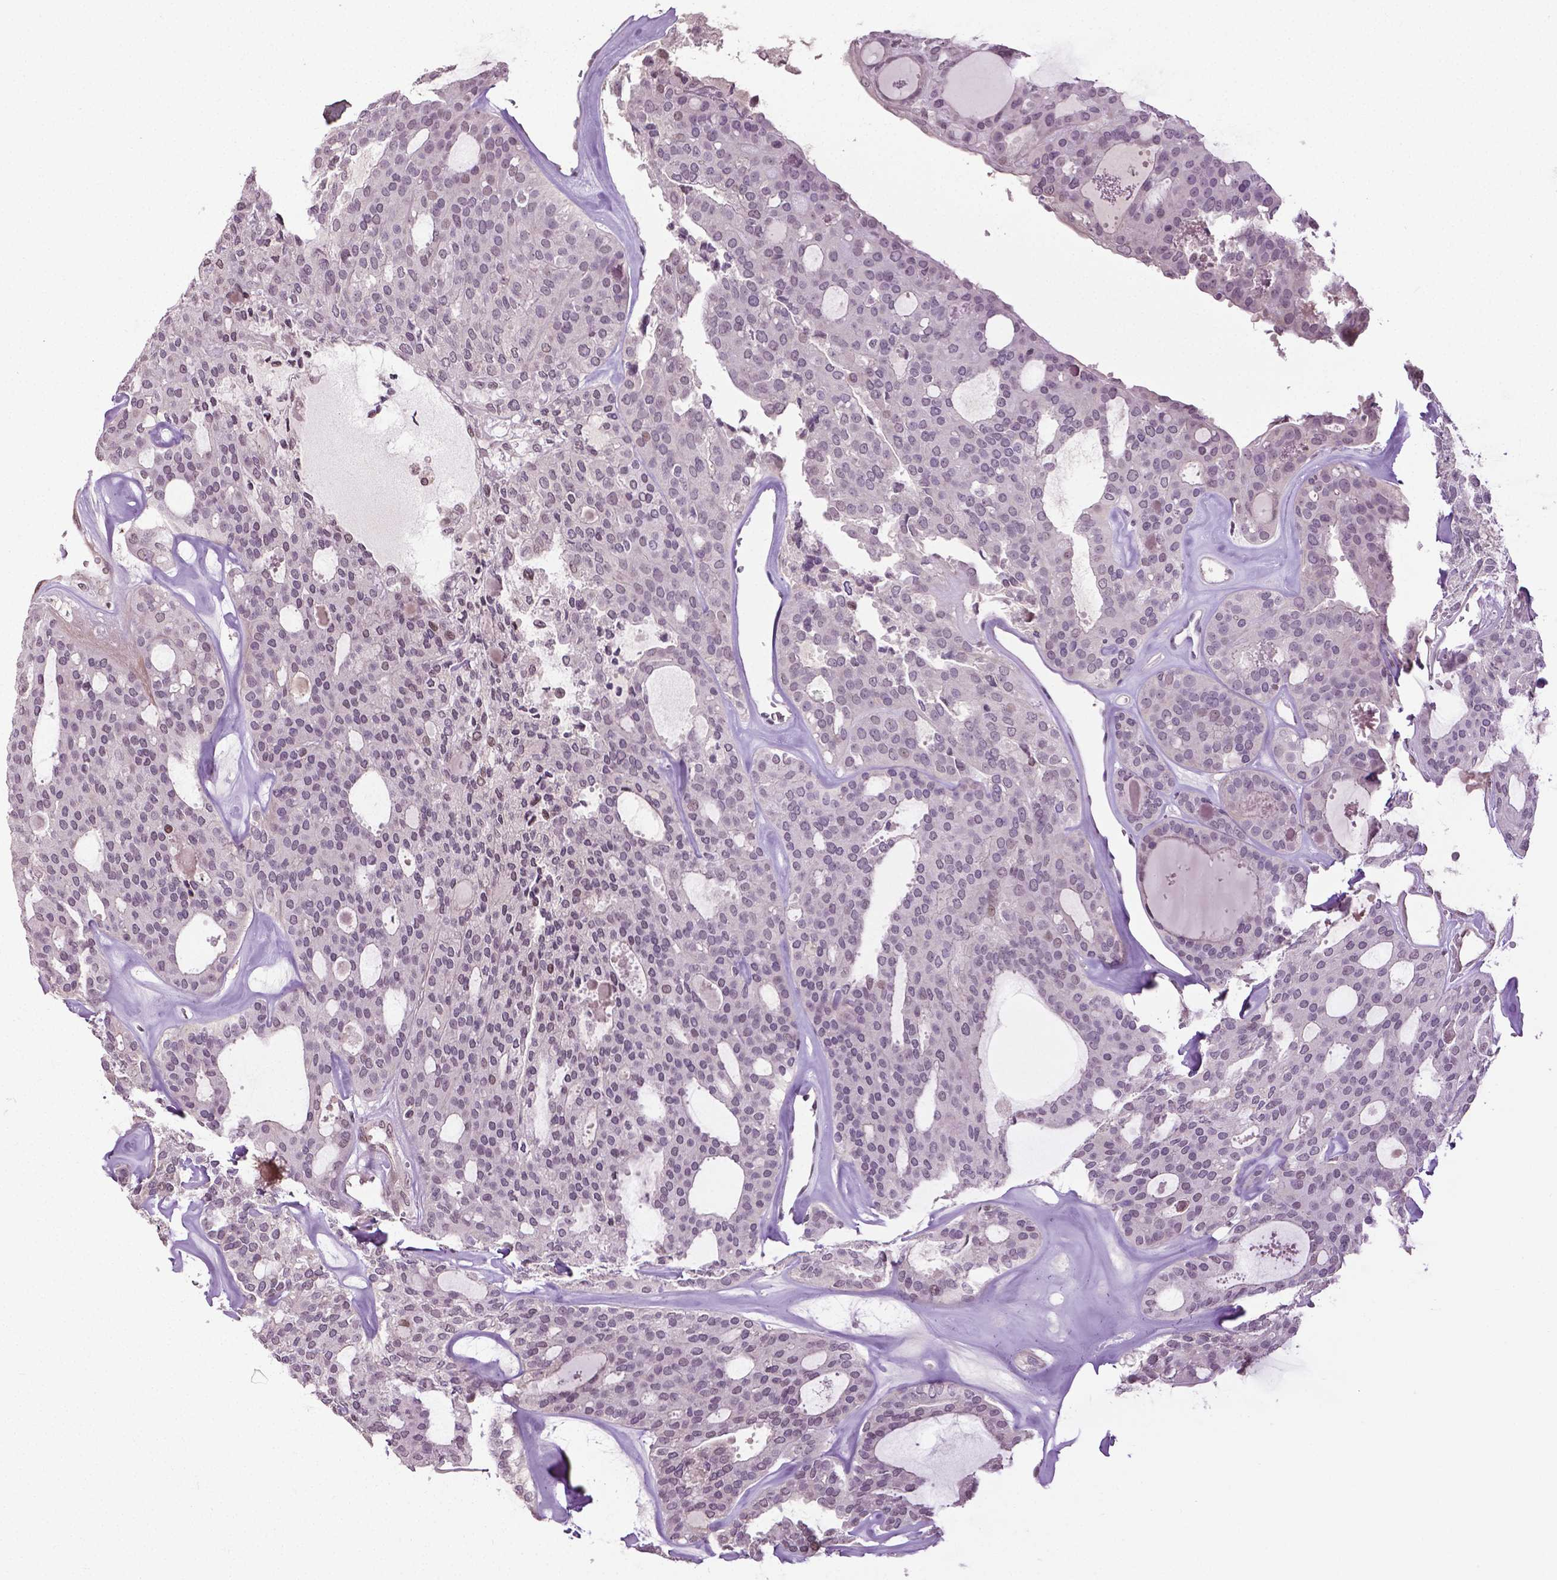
{"staining": {"intensity": "weak", "quantity": "<25%", "location": "nuclear"}, "tissue": "thyroid cancer", "cell_type": "Tumor cells", "image_type": "cancer", "snomed": [{"axis": "morphology", "description": "Follicular adenoma carcinoma, NOS"}, {"axis": "topography", "description": "Thyroid gland"}], "caption": "Immunohistochemical staining of thyroid cancer reveals no significant positivity in tumor cells. The staining is performed using DAB (3,3'-diaminobenzidine) brown chromogen with nuclei counter-stained in using hematoxylin.", "gene": "DLX5", "patient": {"sex": "male", "age": 75}}